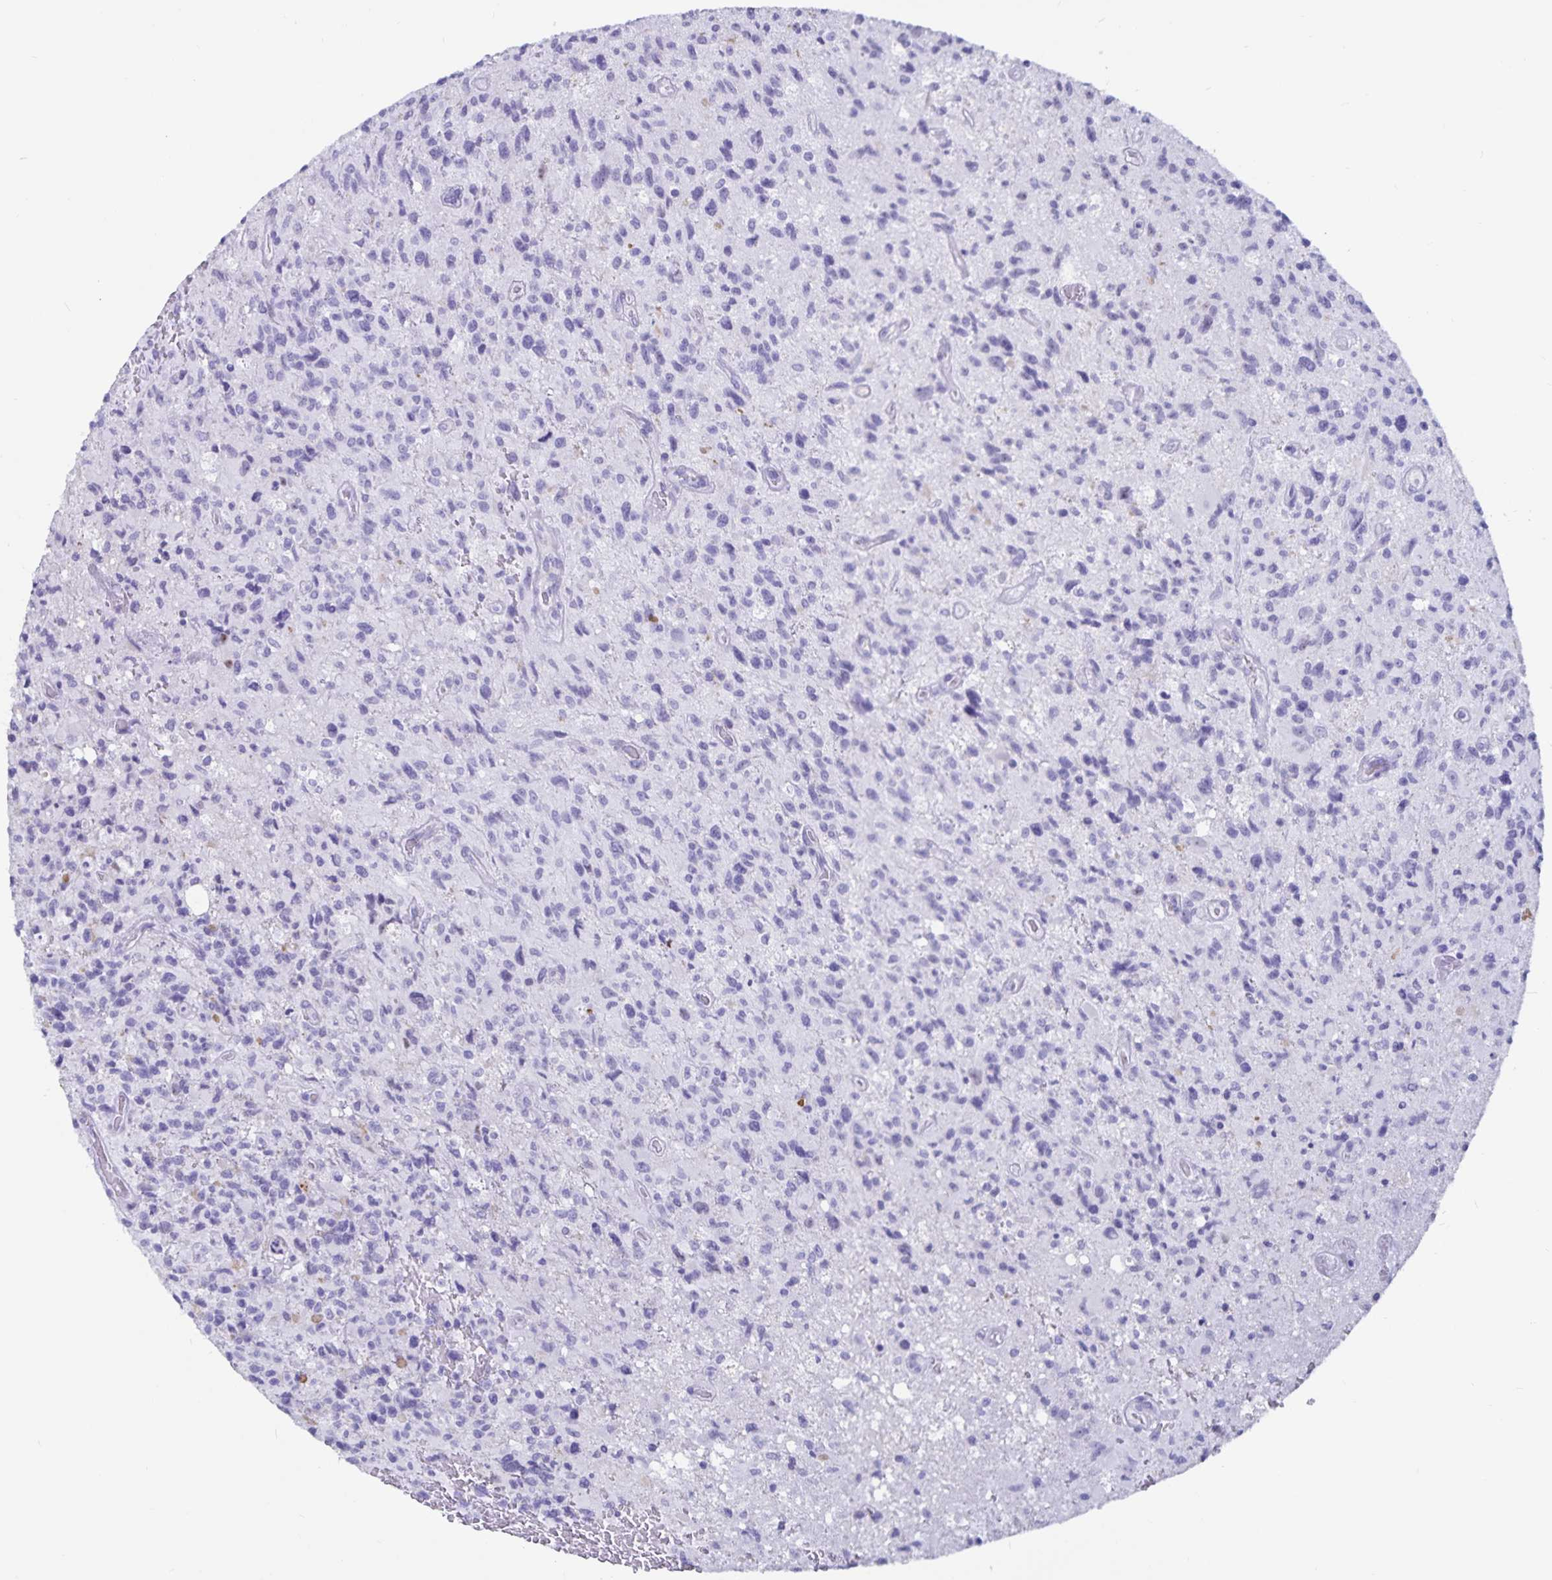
{"staining": {"intensity": "negative", "quantity": "none", "location": "none"}, "tissue": "glioma", "cell_type": "Tumor cells", "image_type": "cancer", "snomed": [{"axis": "morphology", "description": "Glioma, malignant, High grade"}, {"axis": "topography", "description": "Brain"}], "caption": "There is no significant positivity in tumor cells of glioma.", "gene": "GPR137", "patient": {"sex": "male", "age": 63}}